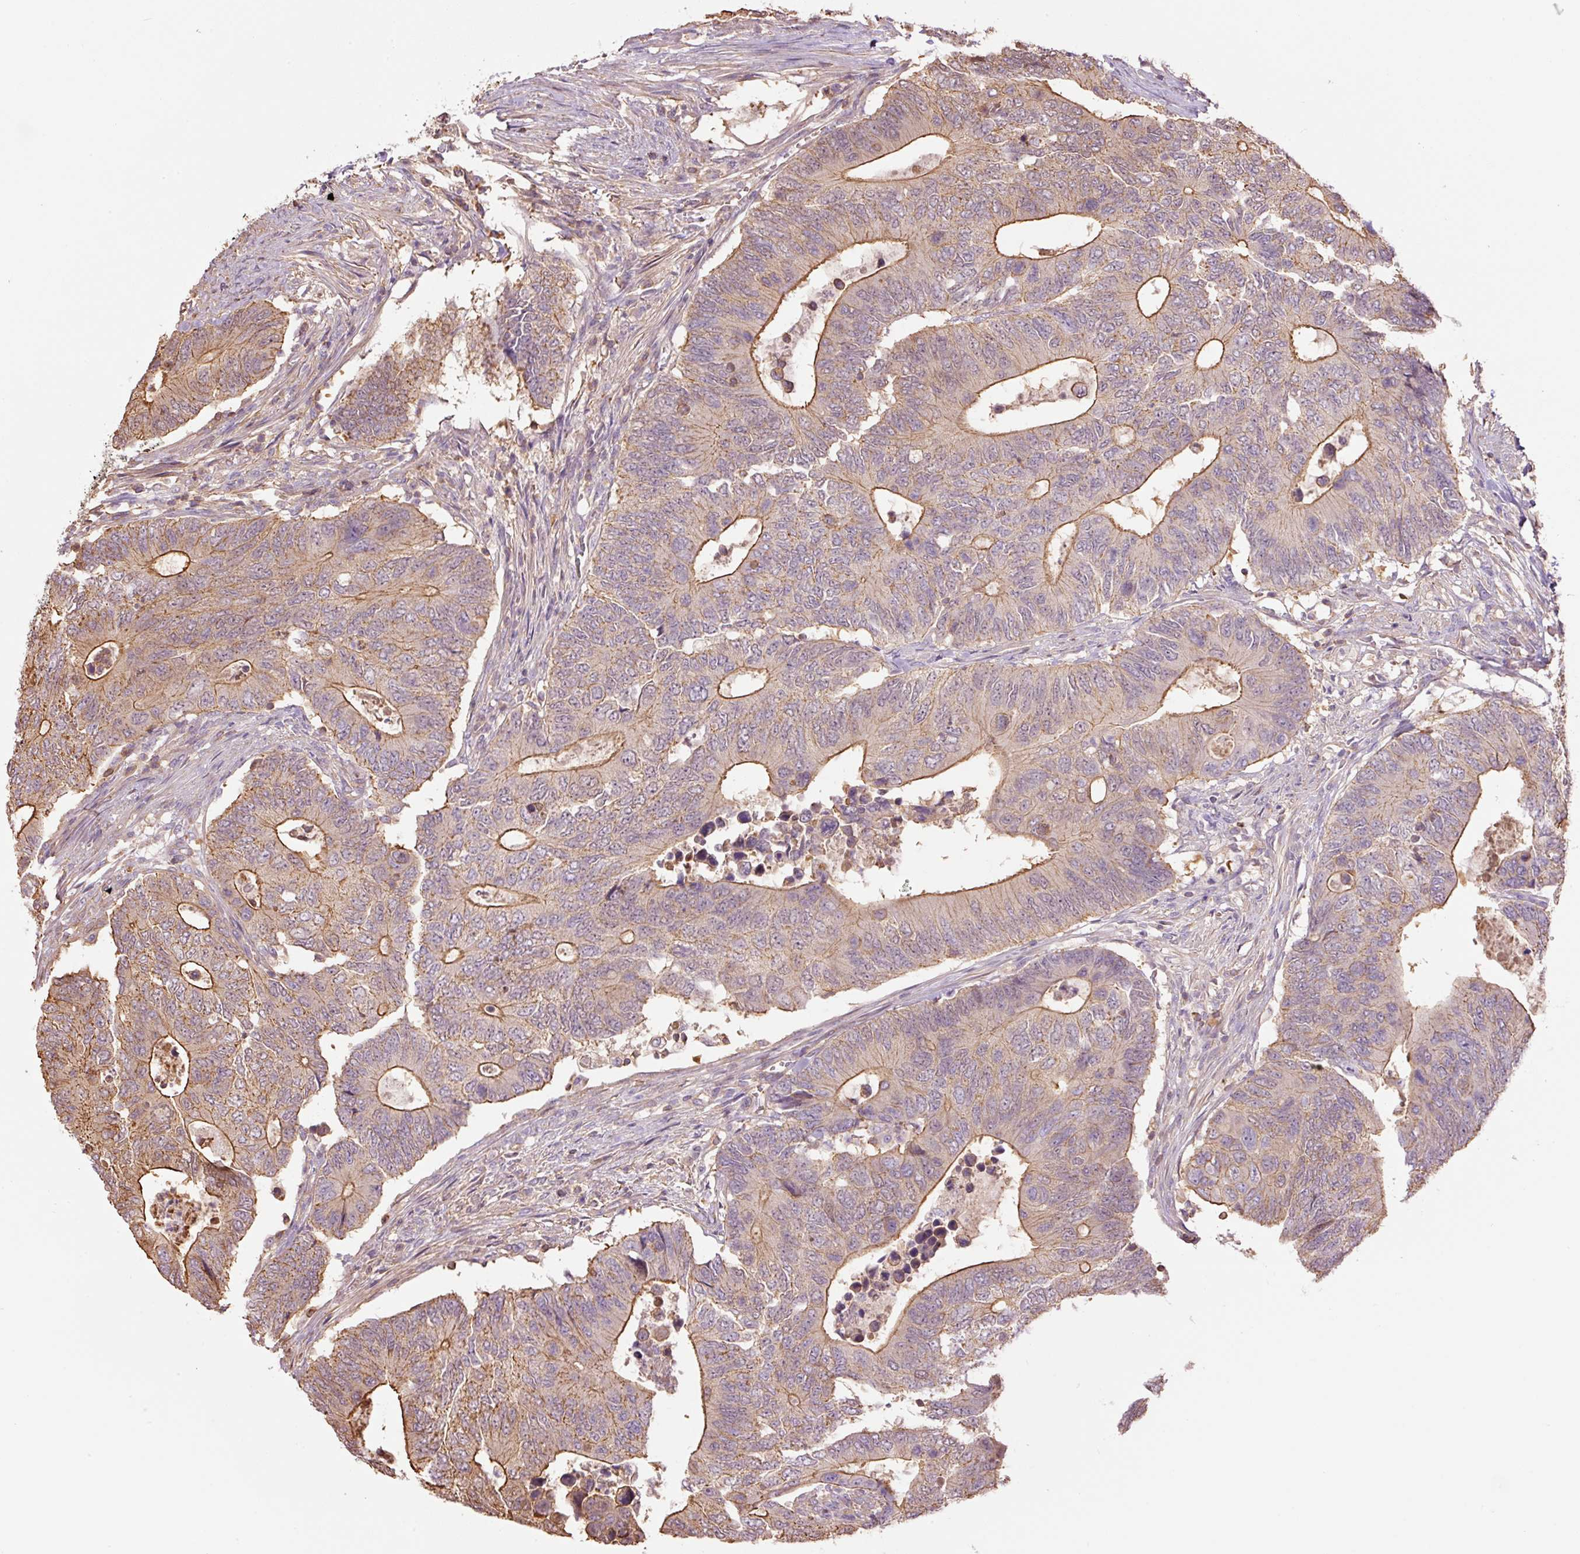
{"staining": {"intensity": "moderate", "quantity": "25%-75%", "location": "cytoplasmic/membranous"}, "tissue": "colorectal cancer", "cell_type": "Tumor cells", "image_type": "cancer", "snomed": [{"axis": "morphology", "description": "Adenocarcinoma, NOS"}, {"axis": "topography", "description": "Colon"}], "caption": "Tumor cells exhibit medium levels of moderate cytoplasmic/membranous staining in about 25%-75% of cells in human adenocarcinoma (colorectal).", "gene": "PPP1R1B", "patient": {"sex": "male", "age": 87}}